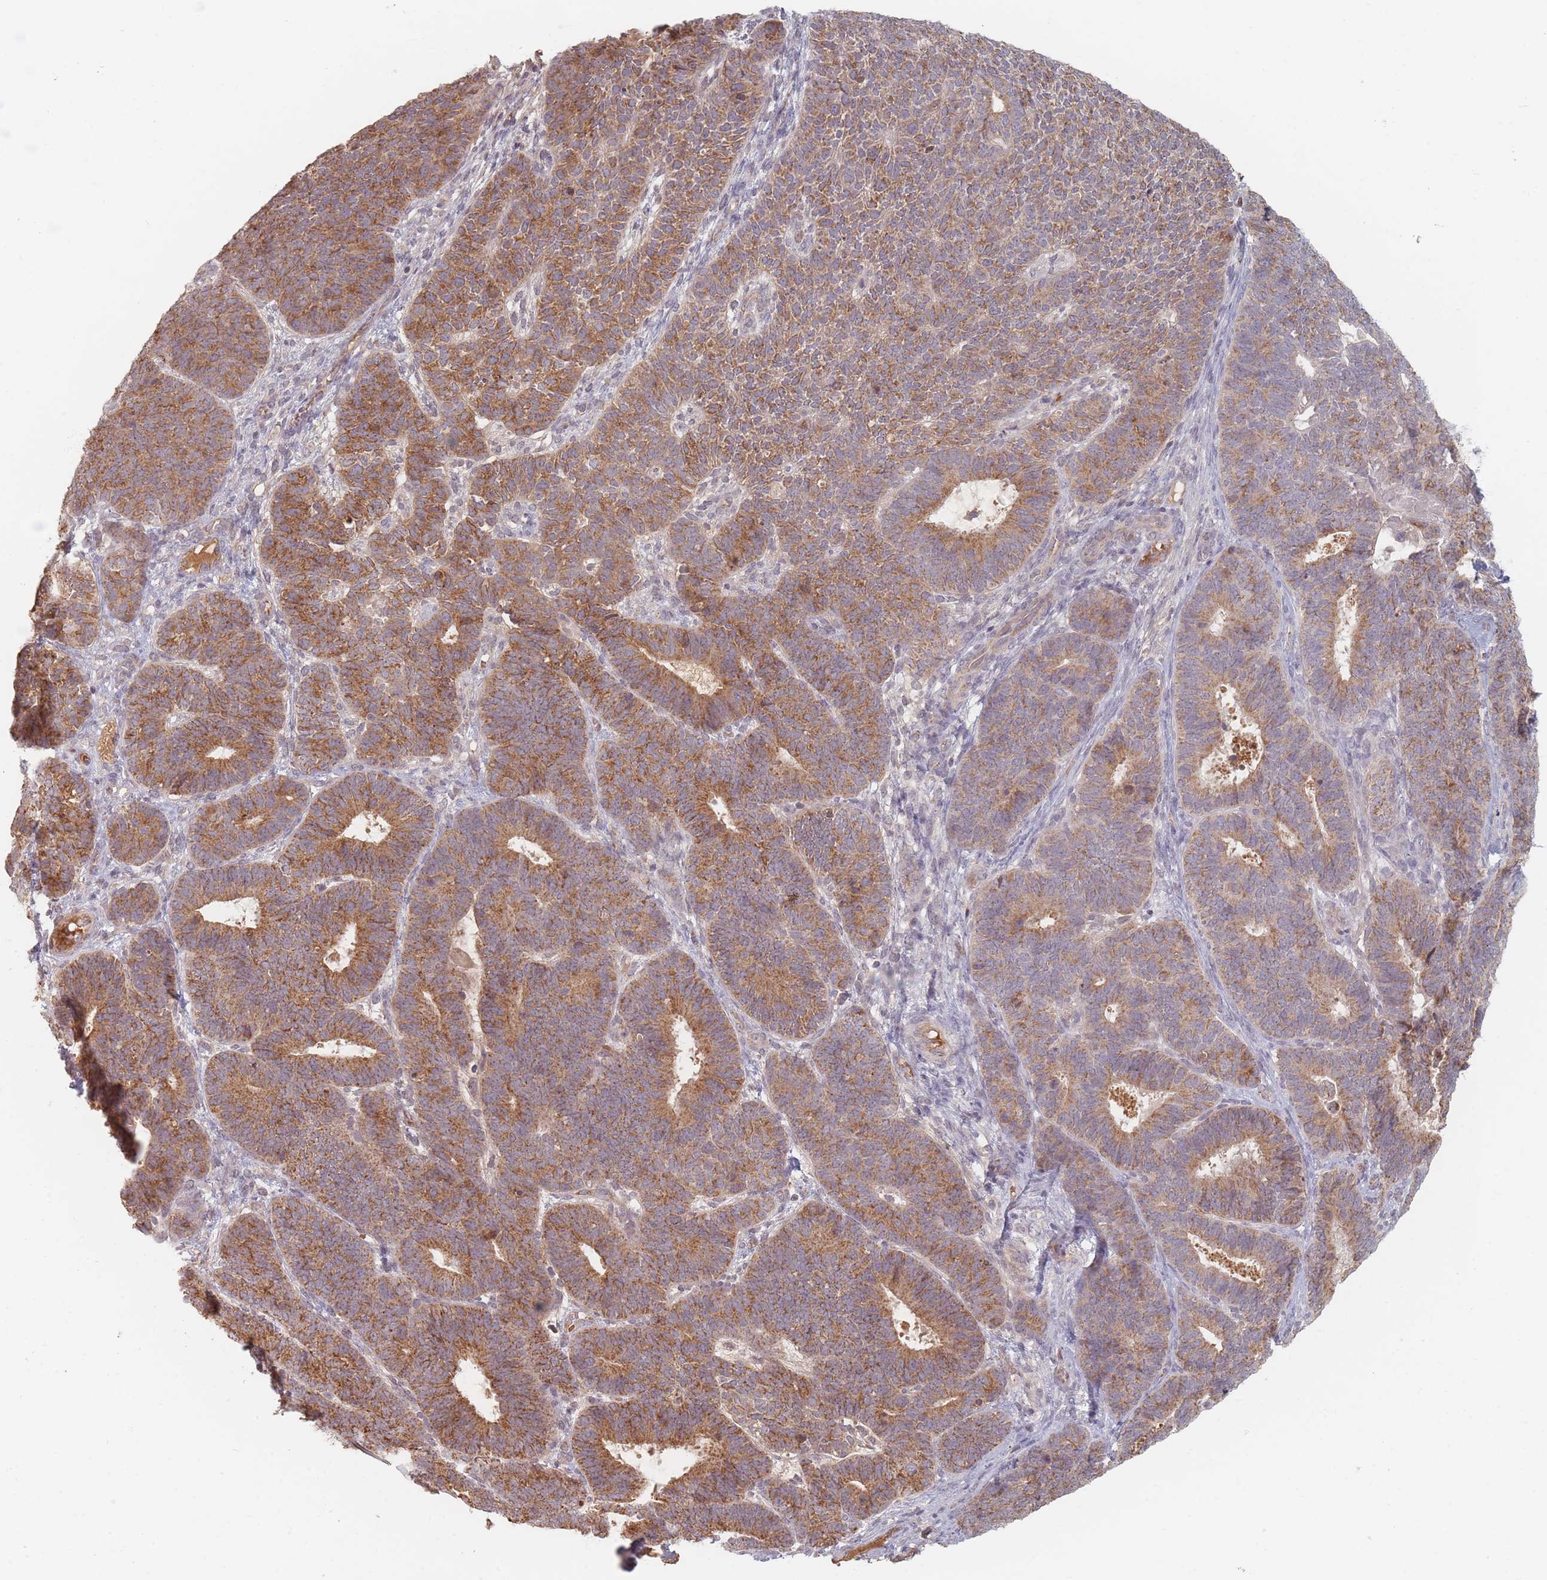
{"staining": {"intensity": "moderate", "quantity": ">75%", "location": "cytoplasmic/membranous"}, "tissue": "endometrial cancer", "cell_type": "Tumor cells", "image_type": "cancer", "snomed": [{"axis": "morphology", "description": "Adenocarcinoma, NOS"}, {"axis": "topography", "description": "Endometrium"}], "caption": "This micrograph exhibits immunohistochemistry (IHC) staining of endometrial adenocarcinoma, with medium moderate cytoplasmic/membranous expression in about >75% of tumor cells.", "gene": "OR2M4", "patient": {"sex": "female", "age": 70}}